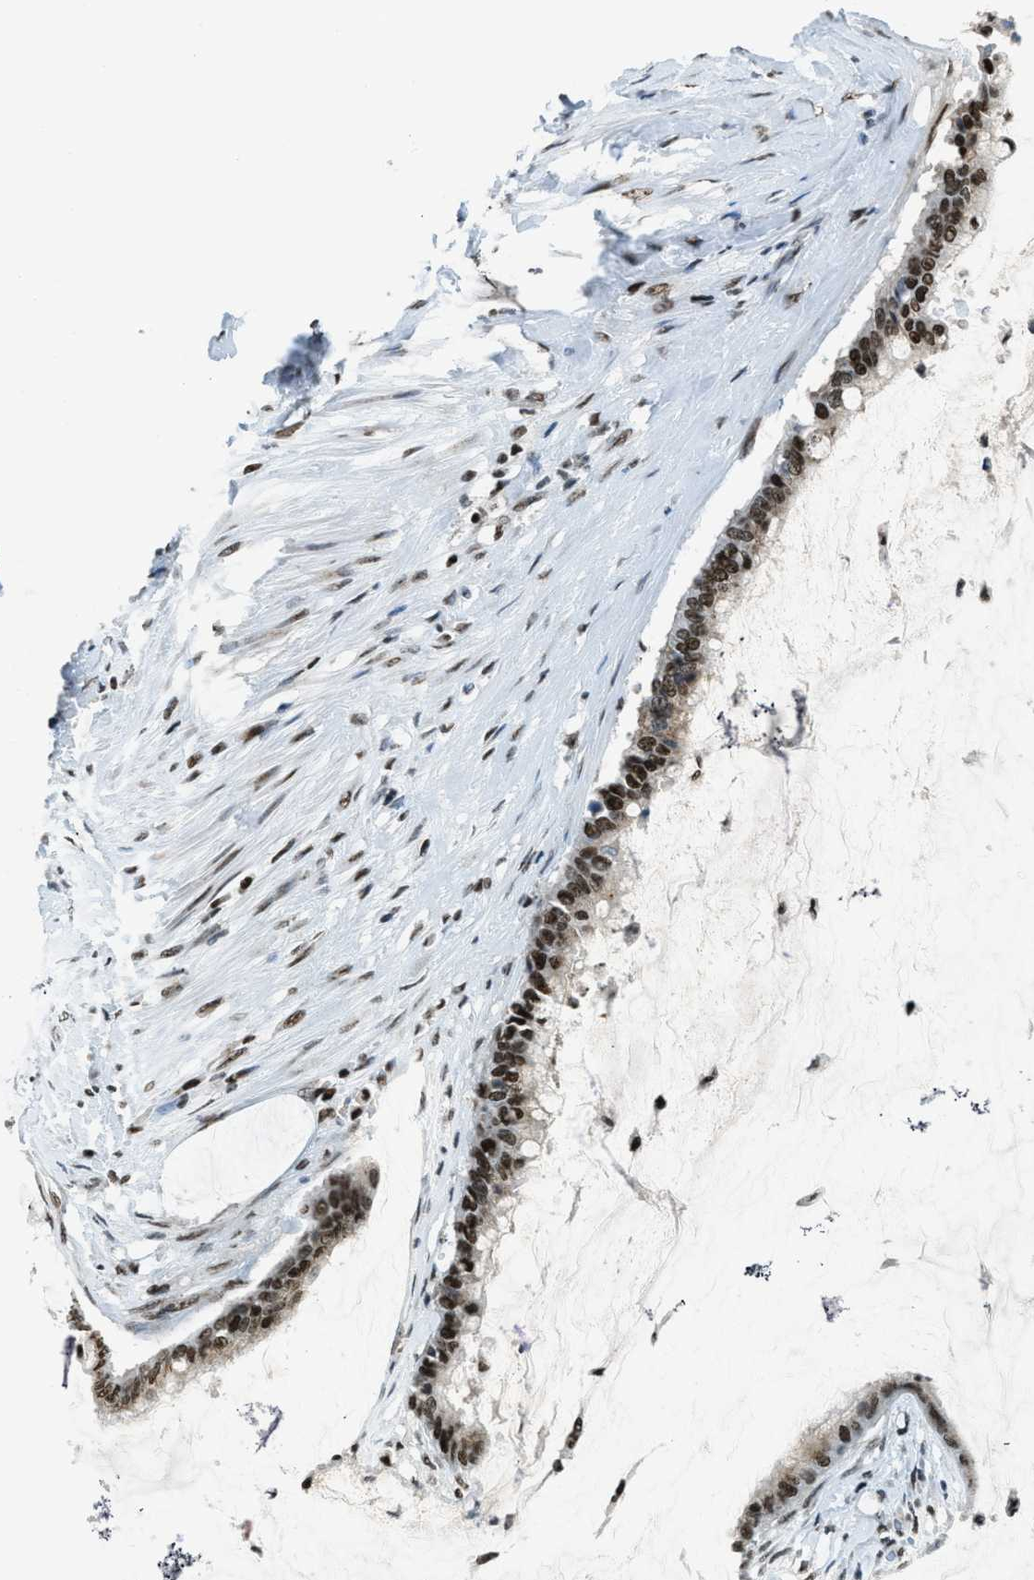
{"staining": {"intensity": "strong", "quantity": ">75%", "location": "nuclear"}, "tissue": "pancreatic cancer", "cell_type": "Tumor cells", "image_type": "cancer", "snomed": [{"axis": "morphology", "description": "Adenocarcinoma, NOS"}, {"axis": "topography", "description": "Pancreas"}], "caption": "An immunohistochemistry (IHC) photomicrograph of tumor tissue is shown. Protein staining in brown shows strong nuclear positivity in adenocarcinoma (pancreatic) within tumor cells. Using DAB (brown) and hematoxylin (blue) stains, captured at high magnification using brightfield microscopy.", "gene": "RAD51B", "patient": {"sex": "male", "age": 41}}